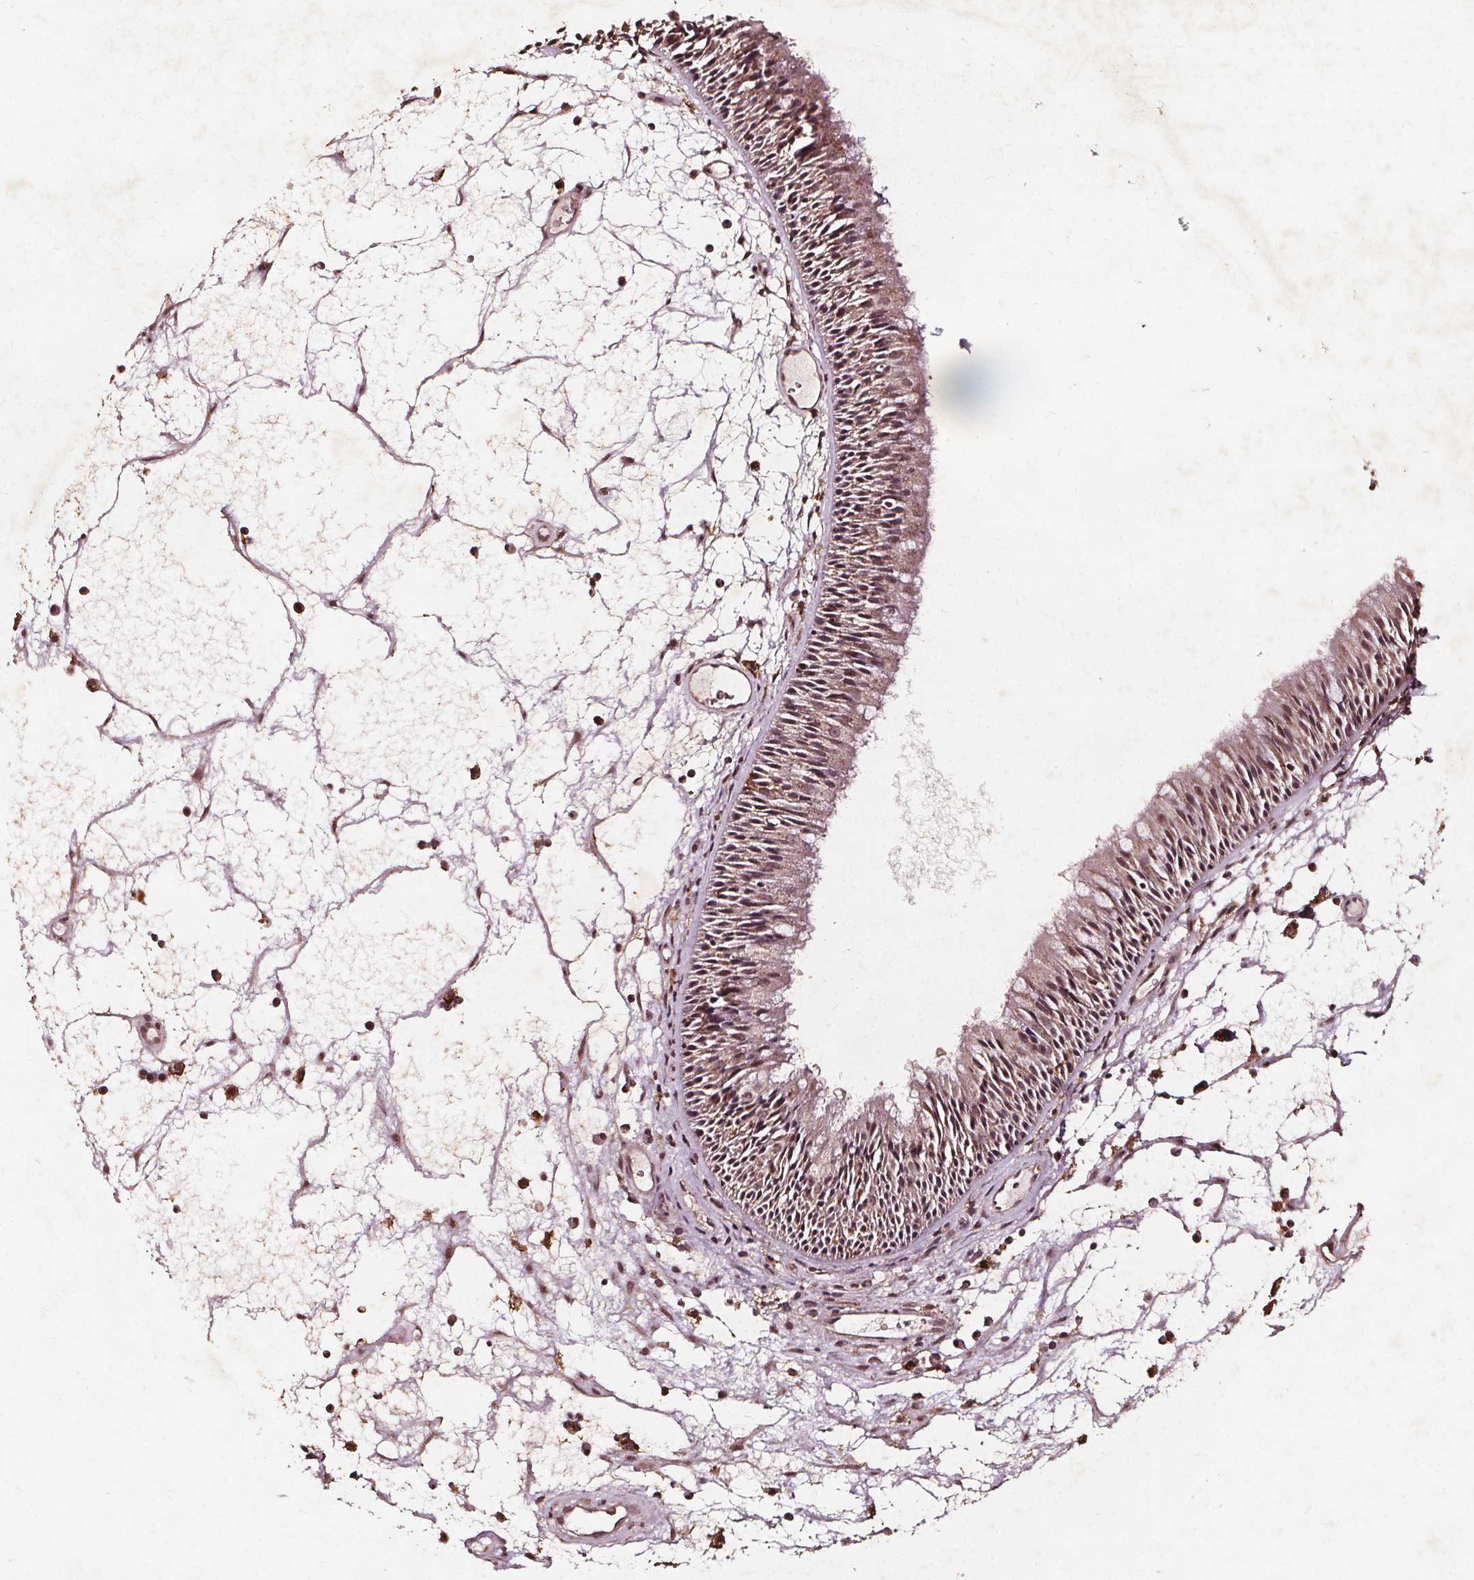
{"staining": {"intensity": "weak", "quantity": "25%-75%", "location": "cytoplasmic/membranous,nuclear"}, "tissue": "nasopharynx", "cell_type": "Respiratory epithelial cells", "image_type": "normal", "snomed": [{"axis": "morphology", "description": "Normal tissue, NOS"}, {"axis": "topography", "description": "Nasopharynx"}], "caption": "Nasopharynx stained with immunohistochemistry (IHC) displays weak cytoplasmic/membranous,nuclear expression in approximately 25%-75% of respiratory epithelial cells. The protein of interest is shown in brown color, while the nuclei are stained blue.", "gene": "ABCA1", "patient": {"sex": "male", "age": 31}}